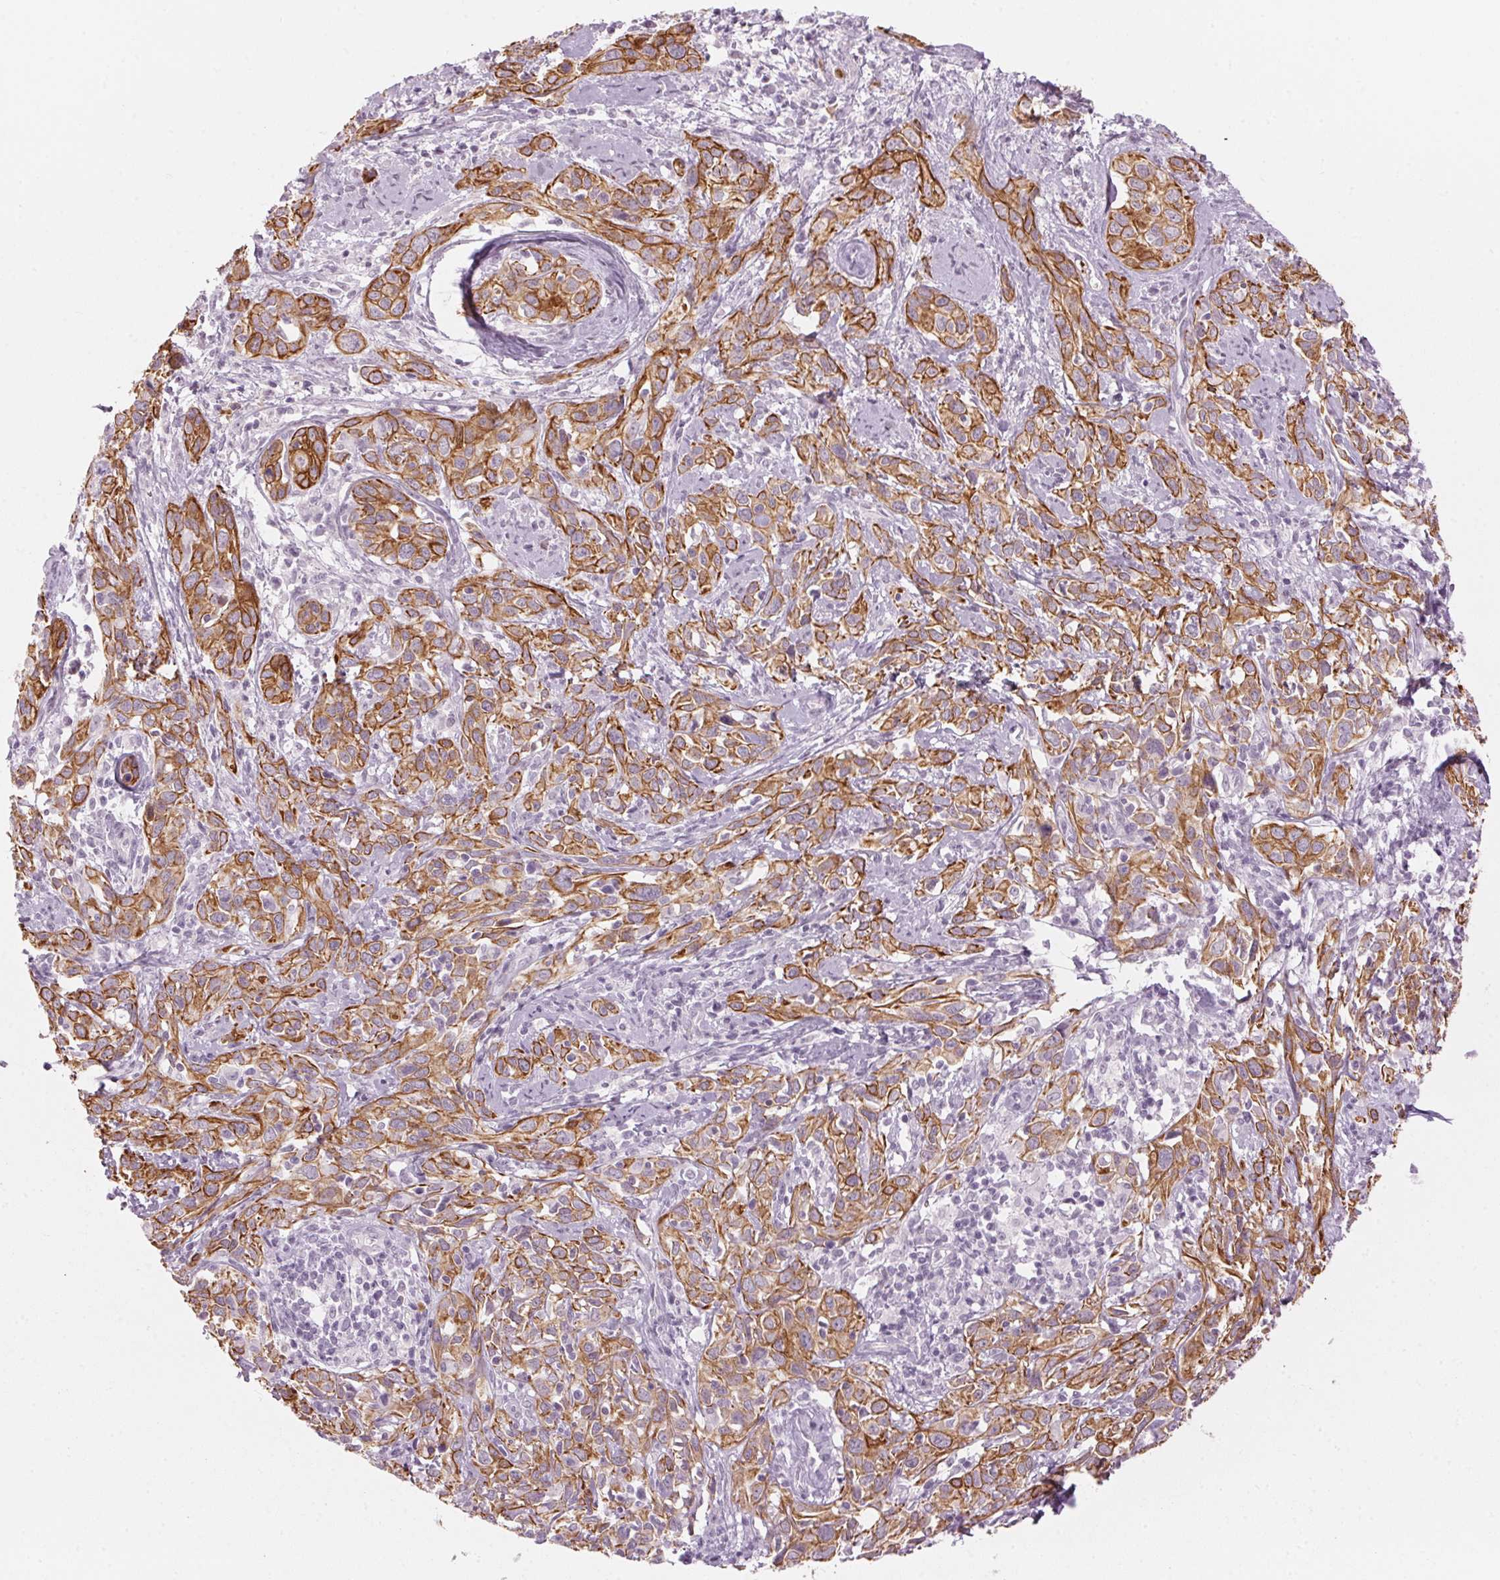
{"staining": {"intensity": "moderate", "quantity": ">75%", "location": "cytoplasmic/membranous"}, "tissue": "cervical cancer", "cell_type": "Tumor cells", "image_type": "cancer", "snomed": [{"axis": "morphology", "description": "Normal tissue, NOS"}, {"axis": "morphology", "description": "Squamous cell carcinoma, NOS"}, {"axis": "topography", "description": "Cervix"}], "caption": "Immunohistochemical staining of cervical squamous cell carcinoma demonstrates medium levels of moderate cytoplasmic/membranous protein staining in approximately >75% of tumor cells.", "gene": "SCTR", "patient": {"sex": "female", "age": 51}}